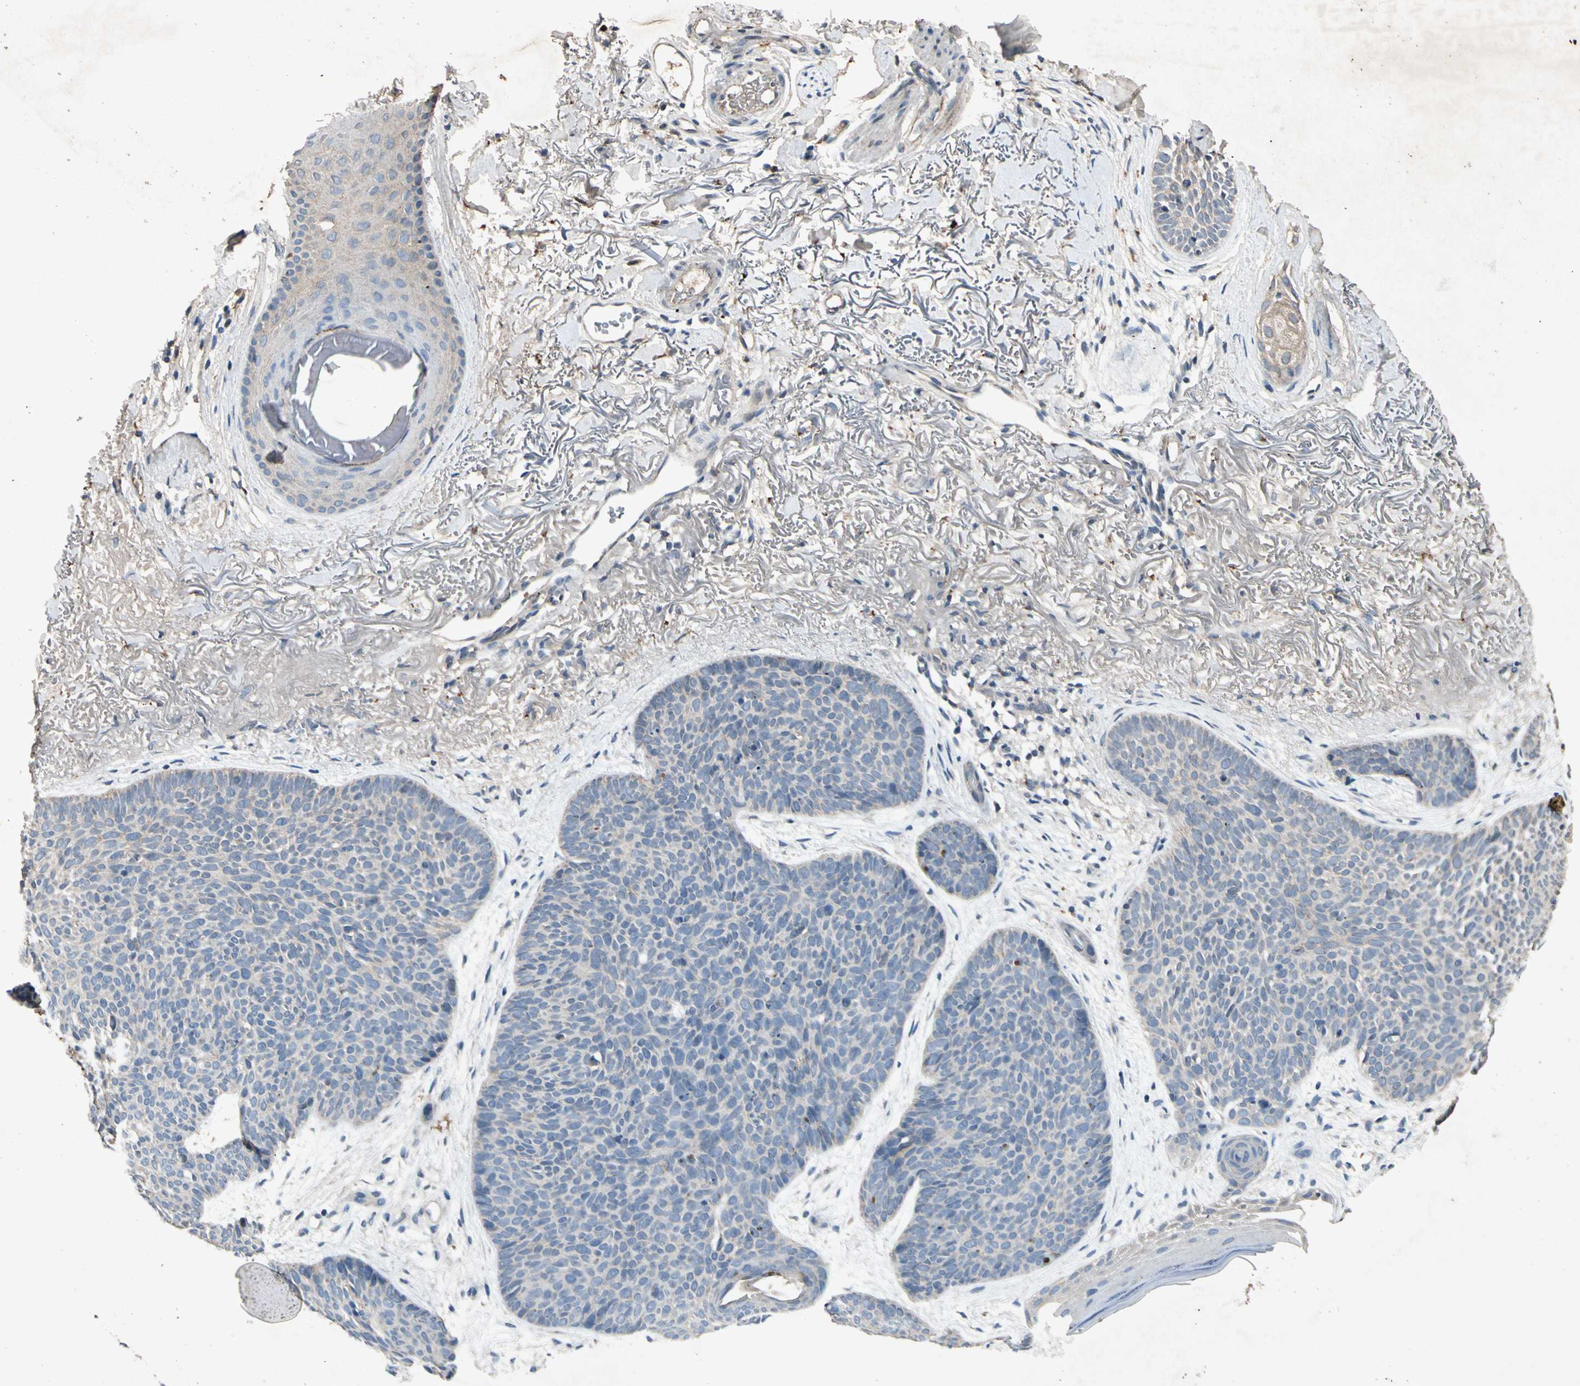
{"staining": {"intensity": "weak", "quantity": "<25%", "location": "cytoplasmic/membranous"}, "tissue": "skin cancer", "cell_type": "Tumor cells", "image_type": "cancer", "snomed": [{"axis": "morphology", "description": "Normal tissue, NOS"}, {"axis": "morphology", "description": "Basal cell carcinoma"}, {"axis": "topography", "description": "Skin"}], "caption": "High magnification brightfield microscopy of skin cancer (basal cell carcinoma) stained with DAB (3,3'-diaminobenzidine) (brown) and counterstained with hematoxylin (blue): tumor cells show no significant positivity.", "gene": "GPLD1", "patient": {"sex": "female", "age": 70}}